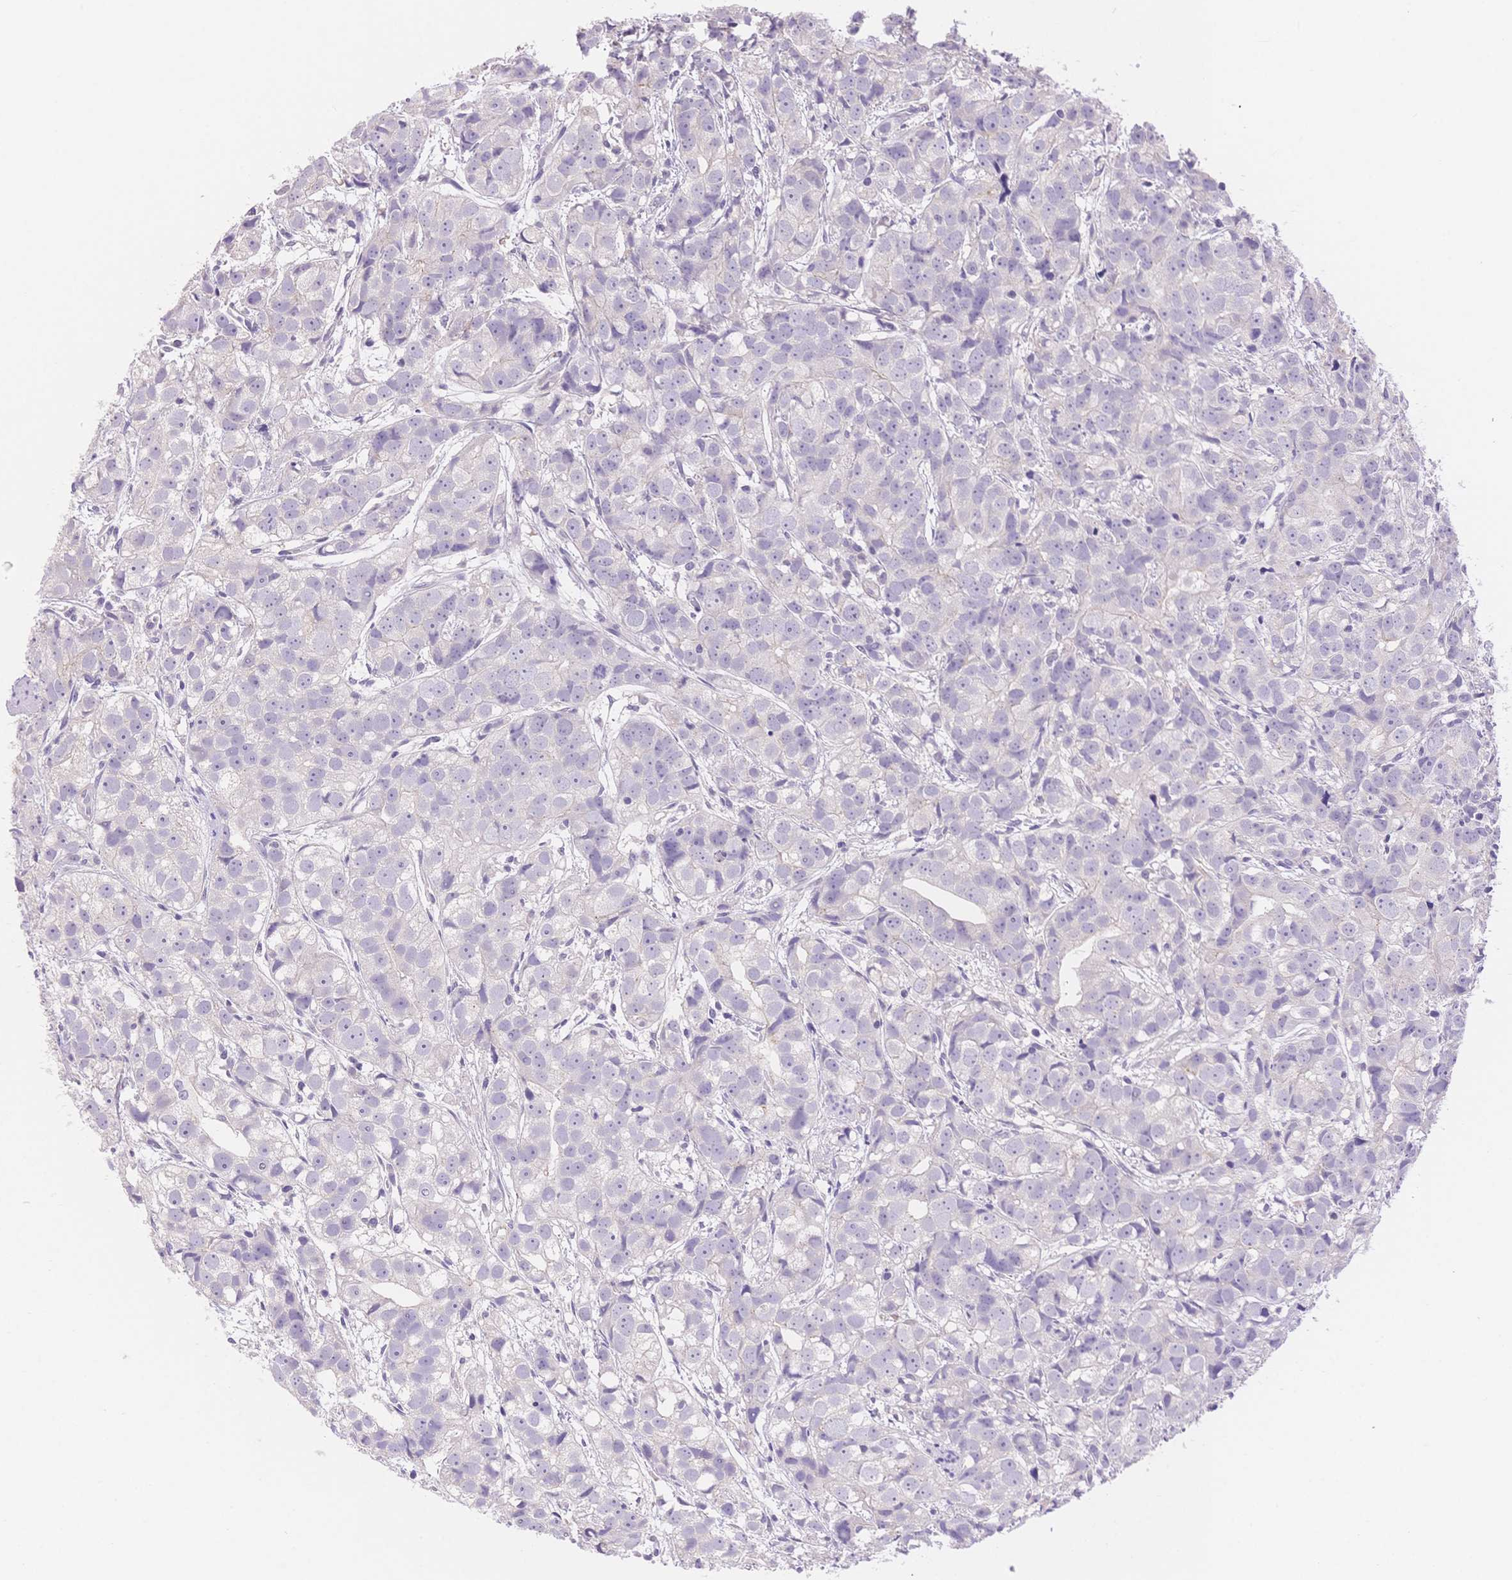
{"staining": {"intensity": "negative", "quantity": "none", "location": "none"}, "tissue": "prostate cancer", "cell_type": "Tumor cells", "image_type": "cancer", "snomed": [{"axis": "morphology", "description": "Adenocarcinoma, High grade"}, {"axis": "topography", "description": "Prostate"}], "caption": "There is no significant positivity in tumor cells of prostate cancer.", "gene": "MYOM1", "patient": {"sex": "male", "age": 68}}